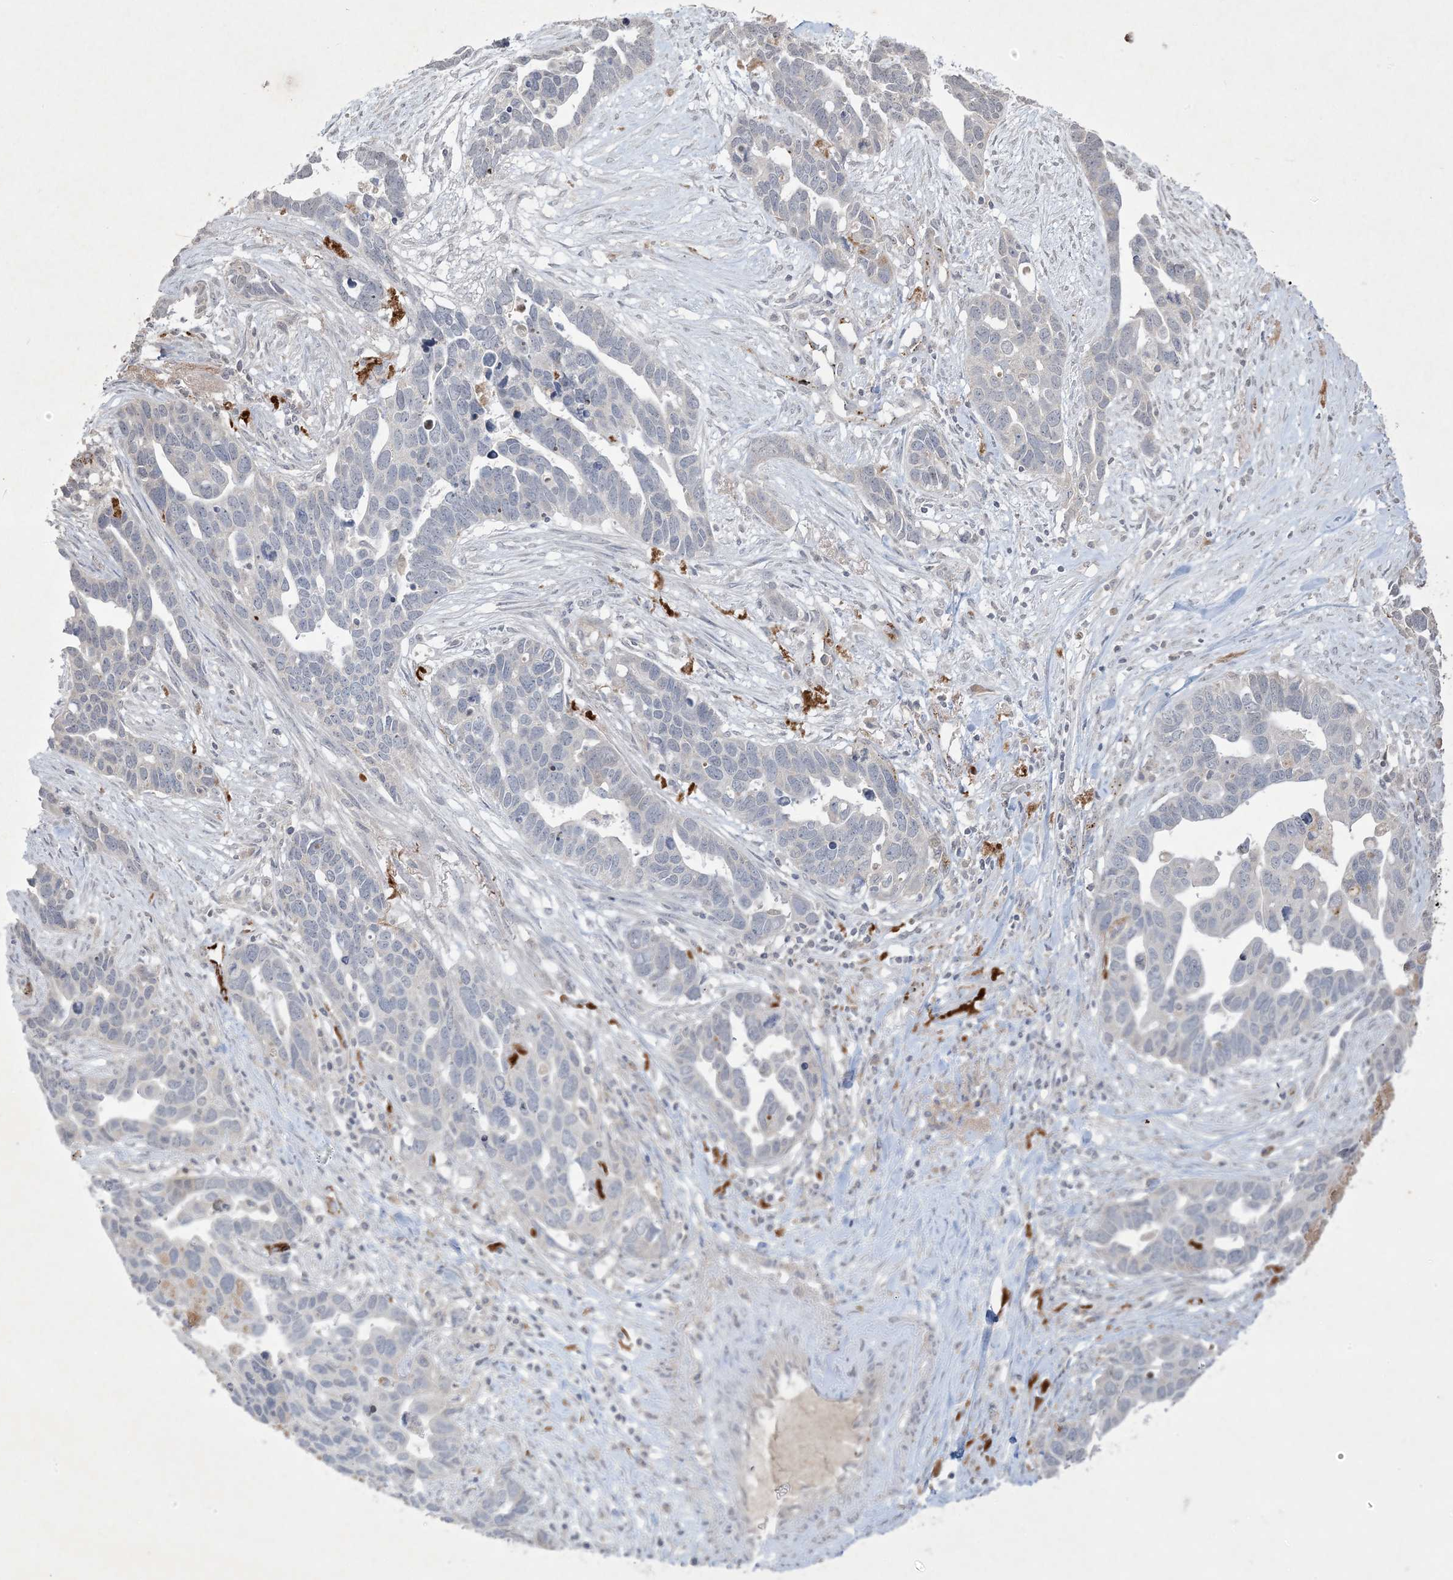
{"staining": {"intensity": "negative", "quantity": "none", "location": "none"}, "tissue": "ovarian cancer", "cell_type": "Tumor cells", "image_type": "cancer", "snomed": [{"axis": "morphology", "description": "Cystadenocarcinoma, serous, NOS"}, {"axis": "topography", "description": "Ovary"}], "caption": "The immunohistochemistry (IHC) photomicrograph has no significant positivity in tumor cells of ovarian serous cystadenocarcinoma tissue.", "gene": "PRSS36", "patient": {"sex": "female", "age": 54}}